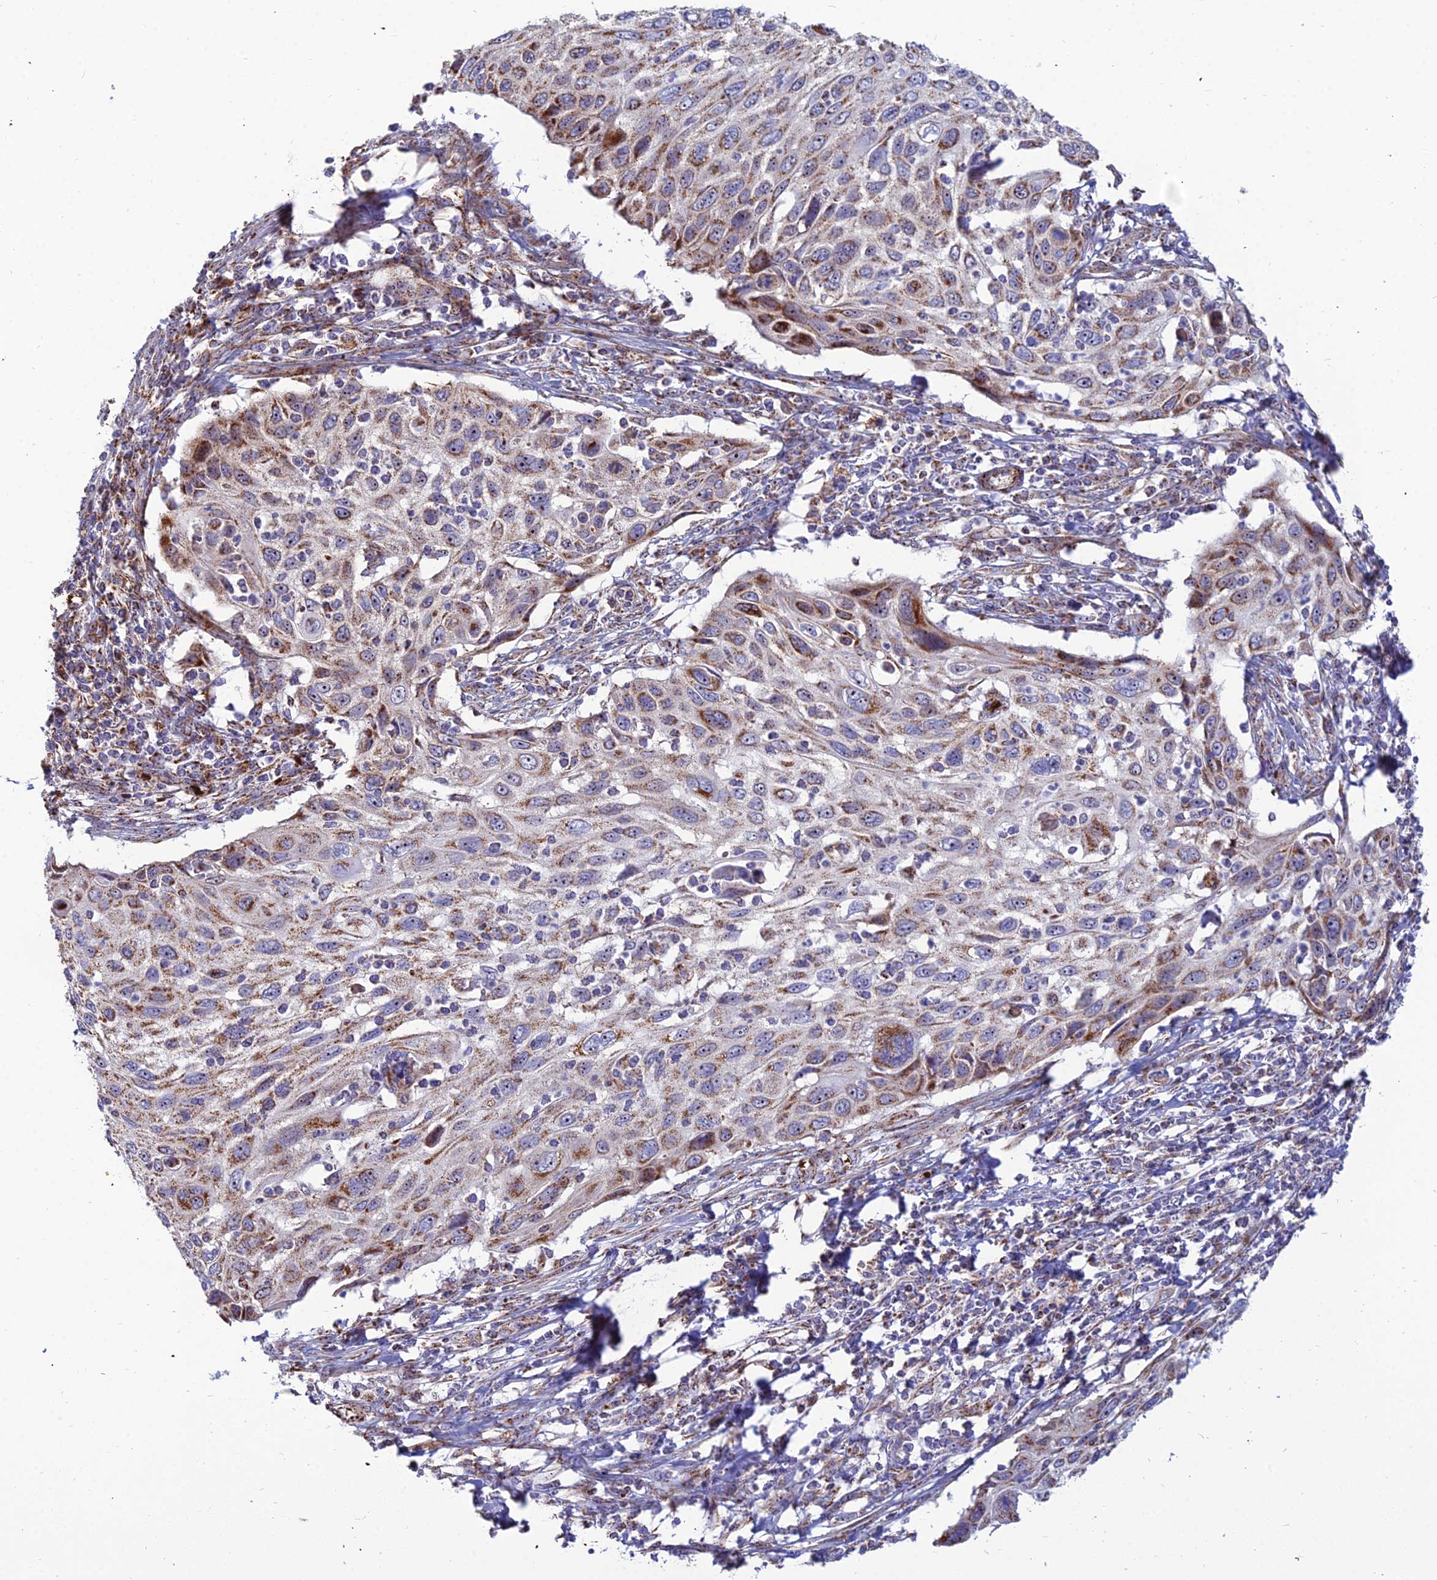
{"staining": {"intensity": "moderate", "quantity": ">75%", "location": "cytoplasmic/membranous"}, "tissue": "cervical cancer", "cell_type": "Tumor cells", "image_type": "cancer", "snomed": [{"axis": "morphology", "description": "Squamous cell carcinoma, NOS"}, {"axis": "topography", "description": "Cervix"}], "caption": "A medium amount of moderate cytoplasmic/membranous staining is seen in approximately >75% of tumor cells in cervical cancer (squamous cell carcinoma) tissue.", "gene": "SLC35F4", "patient": {"sex": "female", "age": 70}}